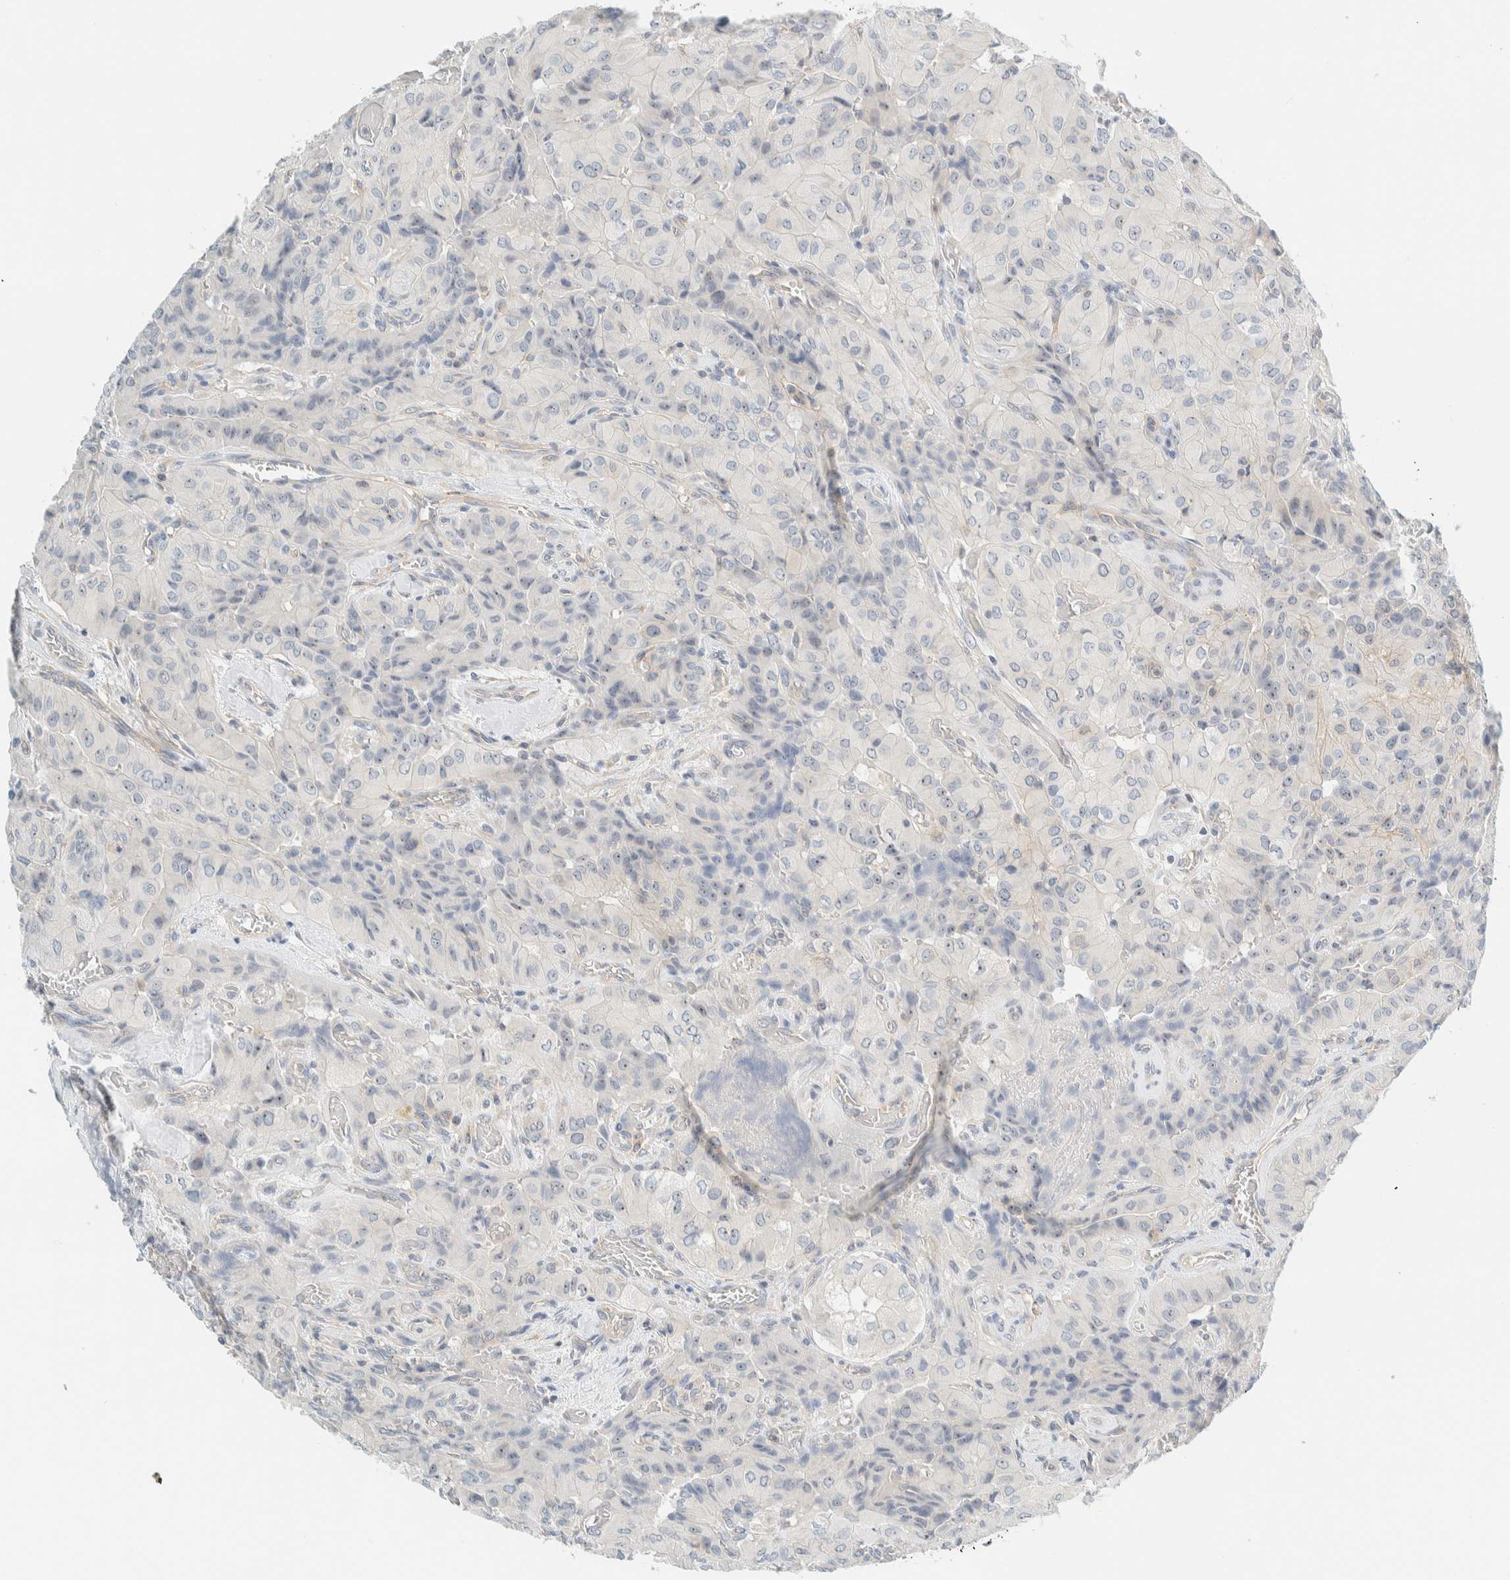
{"staining": {"intensity": "weak", "quantity": "<25%", "location": "nuclear"}, "tissue": "thyroid cancer", "cell_type": "Tumor cells", "image_type": "cancer", "snomed": [{"axis": "morphology", "description": "Papillary adenocarcinoma, NOS"}, {"axis": "topography", "description": "Thyroid gland"}], "caption": "An image of thyroid papillary adenocarcinoma stained for a protein displays no brown staining in tumor cells.", "gene": "NDE1", "patient": {"sex": "female", "age": 59}}